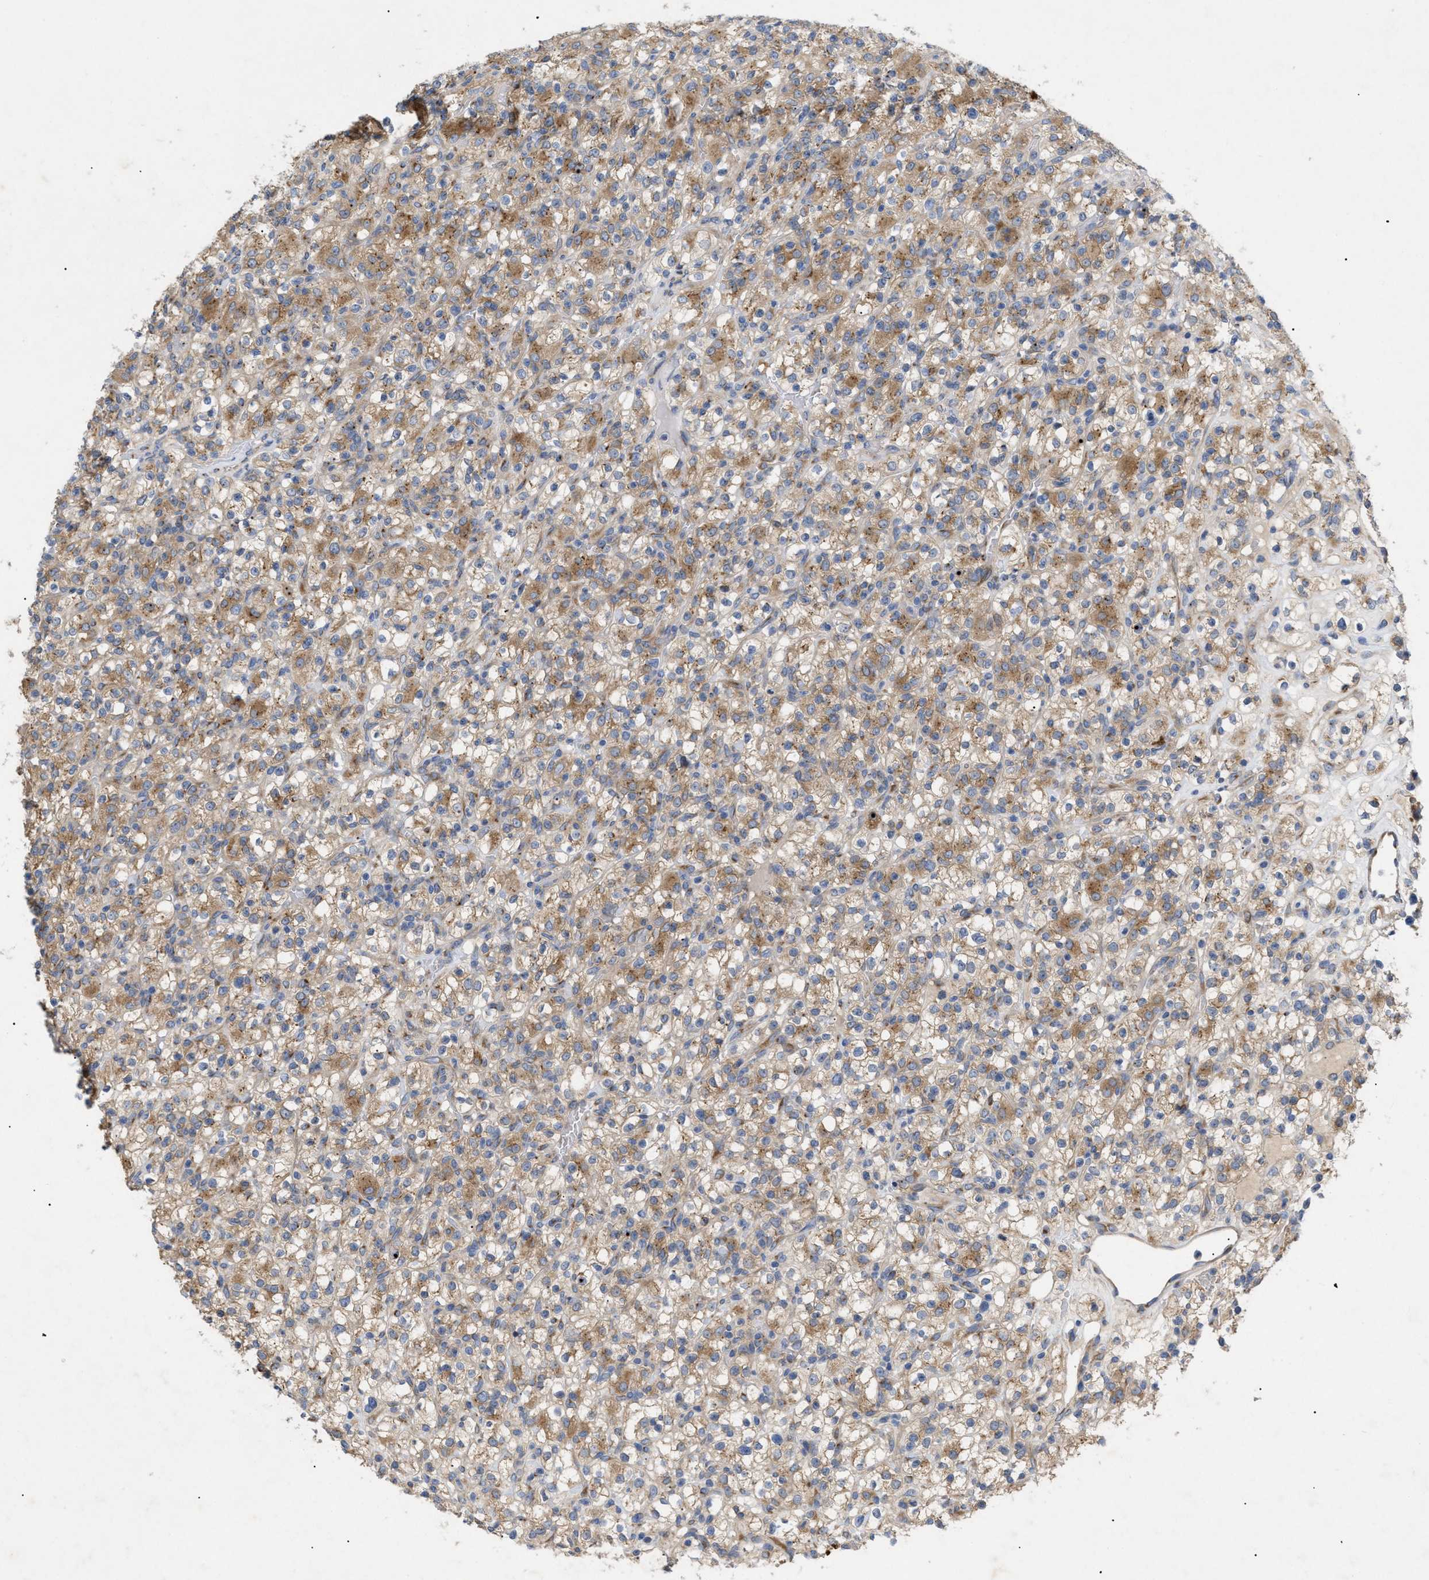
{"staining": {"intensity": "moderate", "quantity": ">75%", "location": "cytoplasmic/membranous"}, "tissue": "renal cancer", "cell_type": "Tumor cells", "image_type": "cancer", "snomed": [{"axis": "morphology", "description": "Normal tissue, NOS"}, {"axis": "morphology", "description": "Adenocarcinoma, NOS"}, {"axis": "topography", "description": "Kidney"}], "caption": "Tumor cells demonstrate medium levels of moderate cytoplasmic/membranous staining in approximately >75% of cells in adenocarcinoma (renal).", "gene": "SLC50A1", "patient": {"sex": "female", "age": 72}}